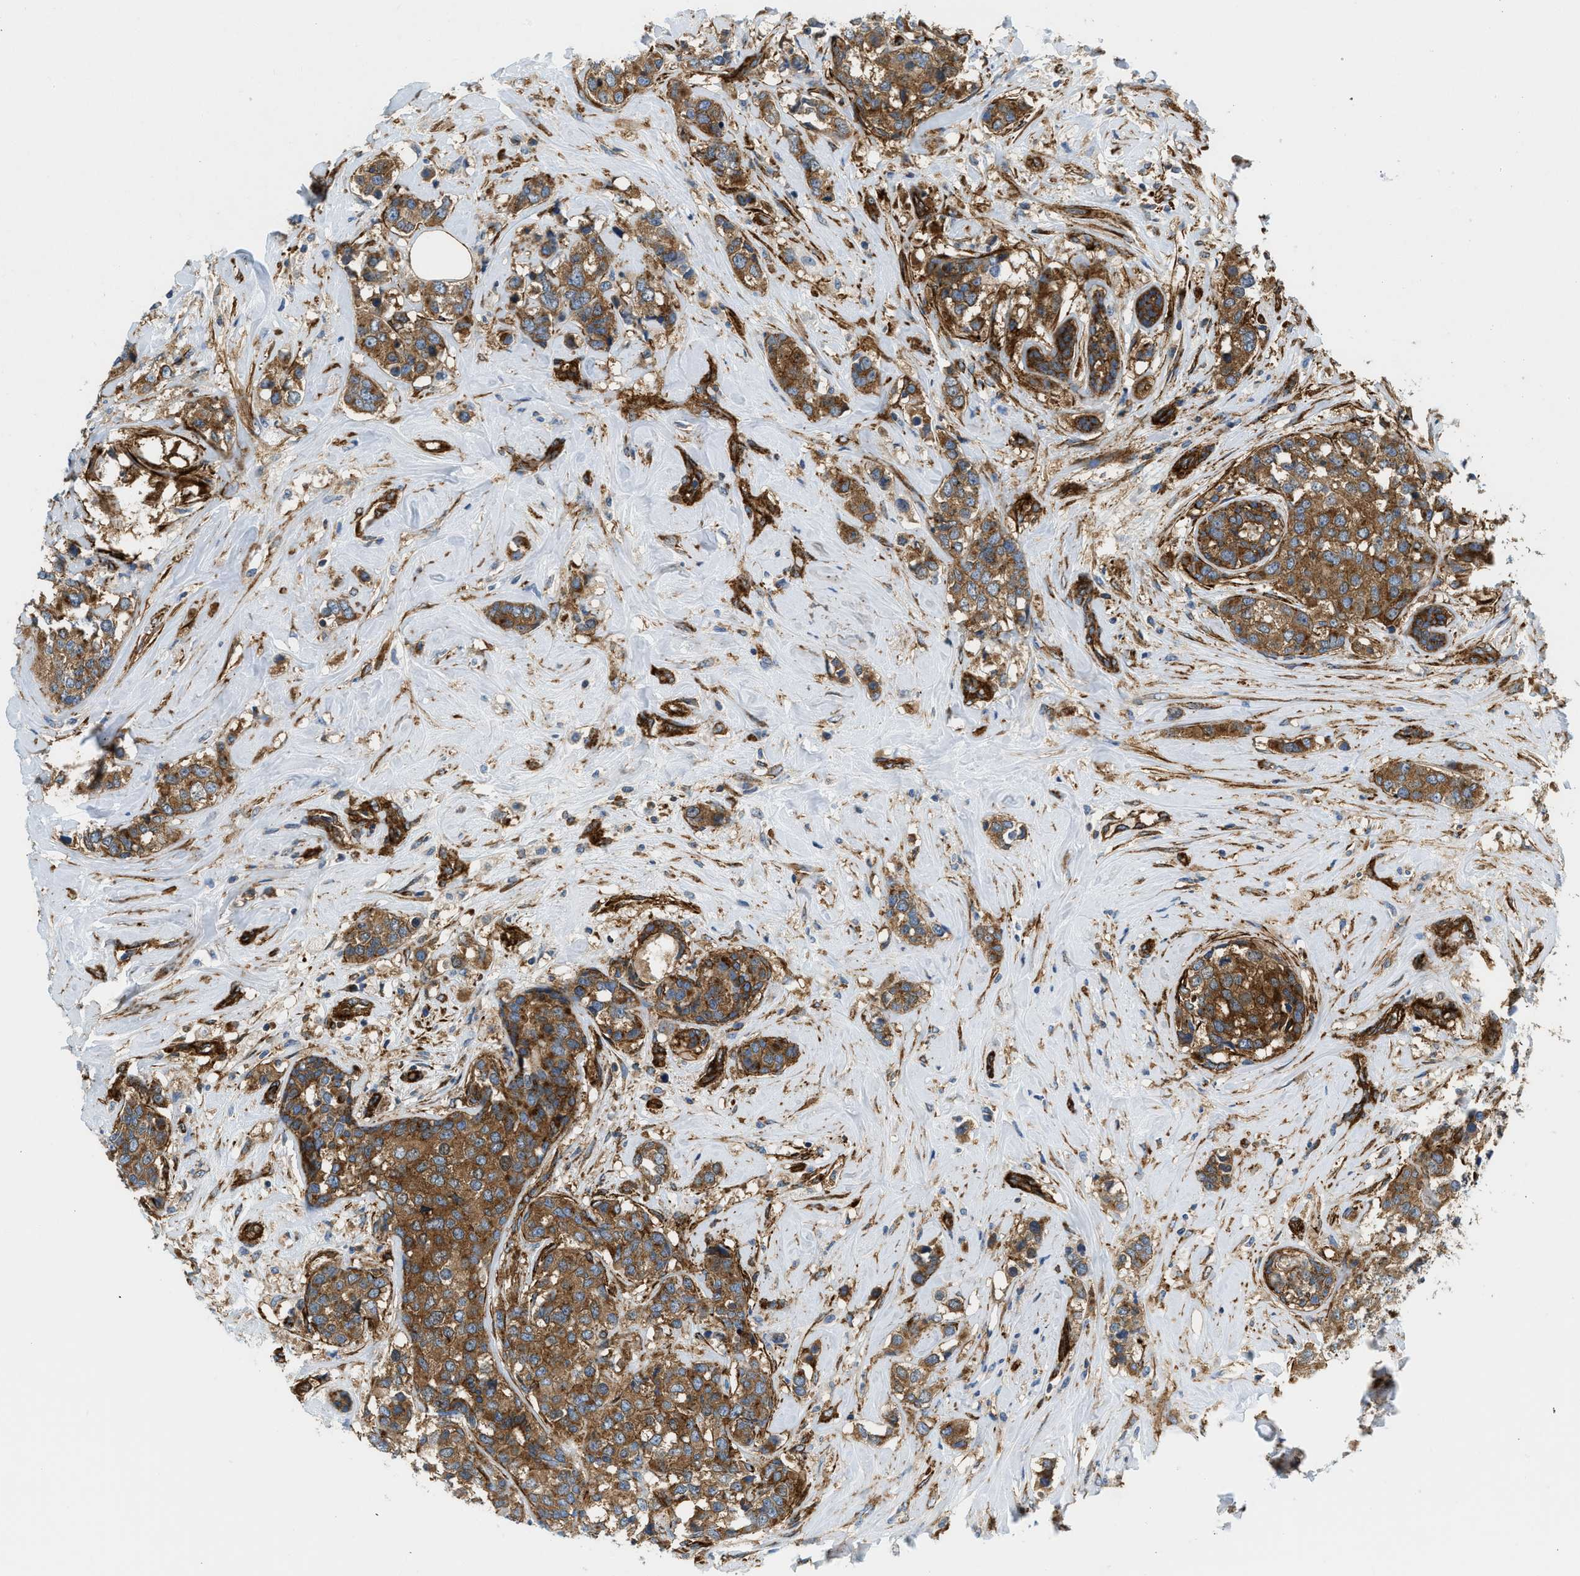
{"staining": {"intensity": "strong", "quantity": ">75%", "location": "cytoplasmic/membranous"}, "tissue": "breast cancer", "cell_type": "Tumor cells", "image_type": "cancer", "snomed": [{"axis": "morphology", "description": "Lobular carcinoma"}, {"axis": "topography", "description": "Breast"}], "caption": "Strong cytoplasmic/membranous expression is seen in about >75% of tumor cells in breast lobular carcinoma.", "gene": "HIP1", "patient": {"sex": "female", "age": 59}}